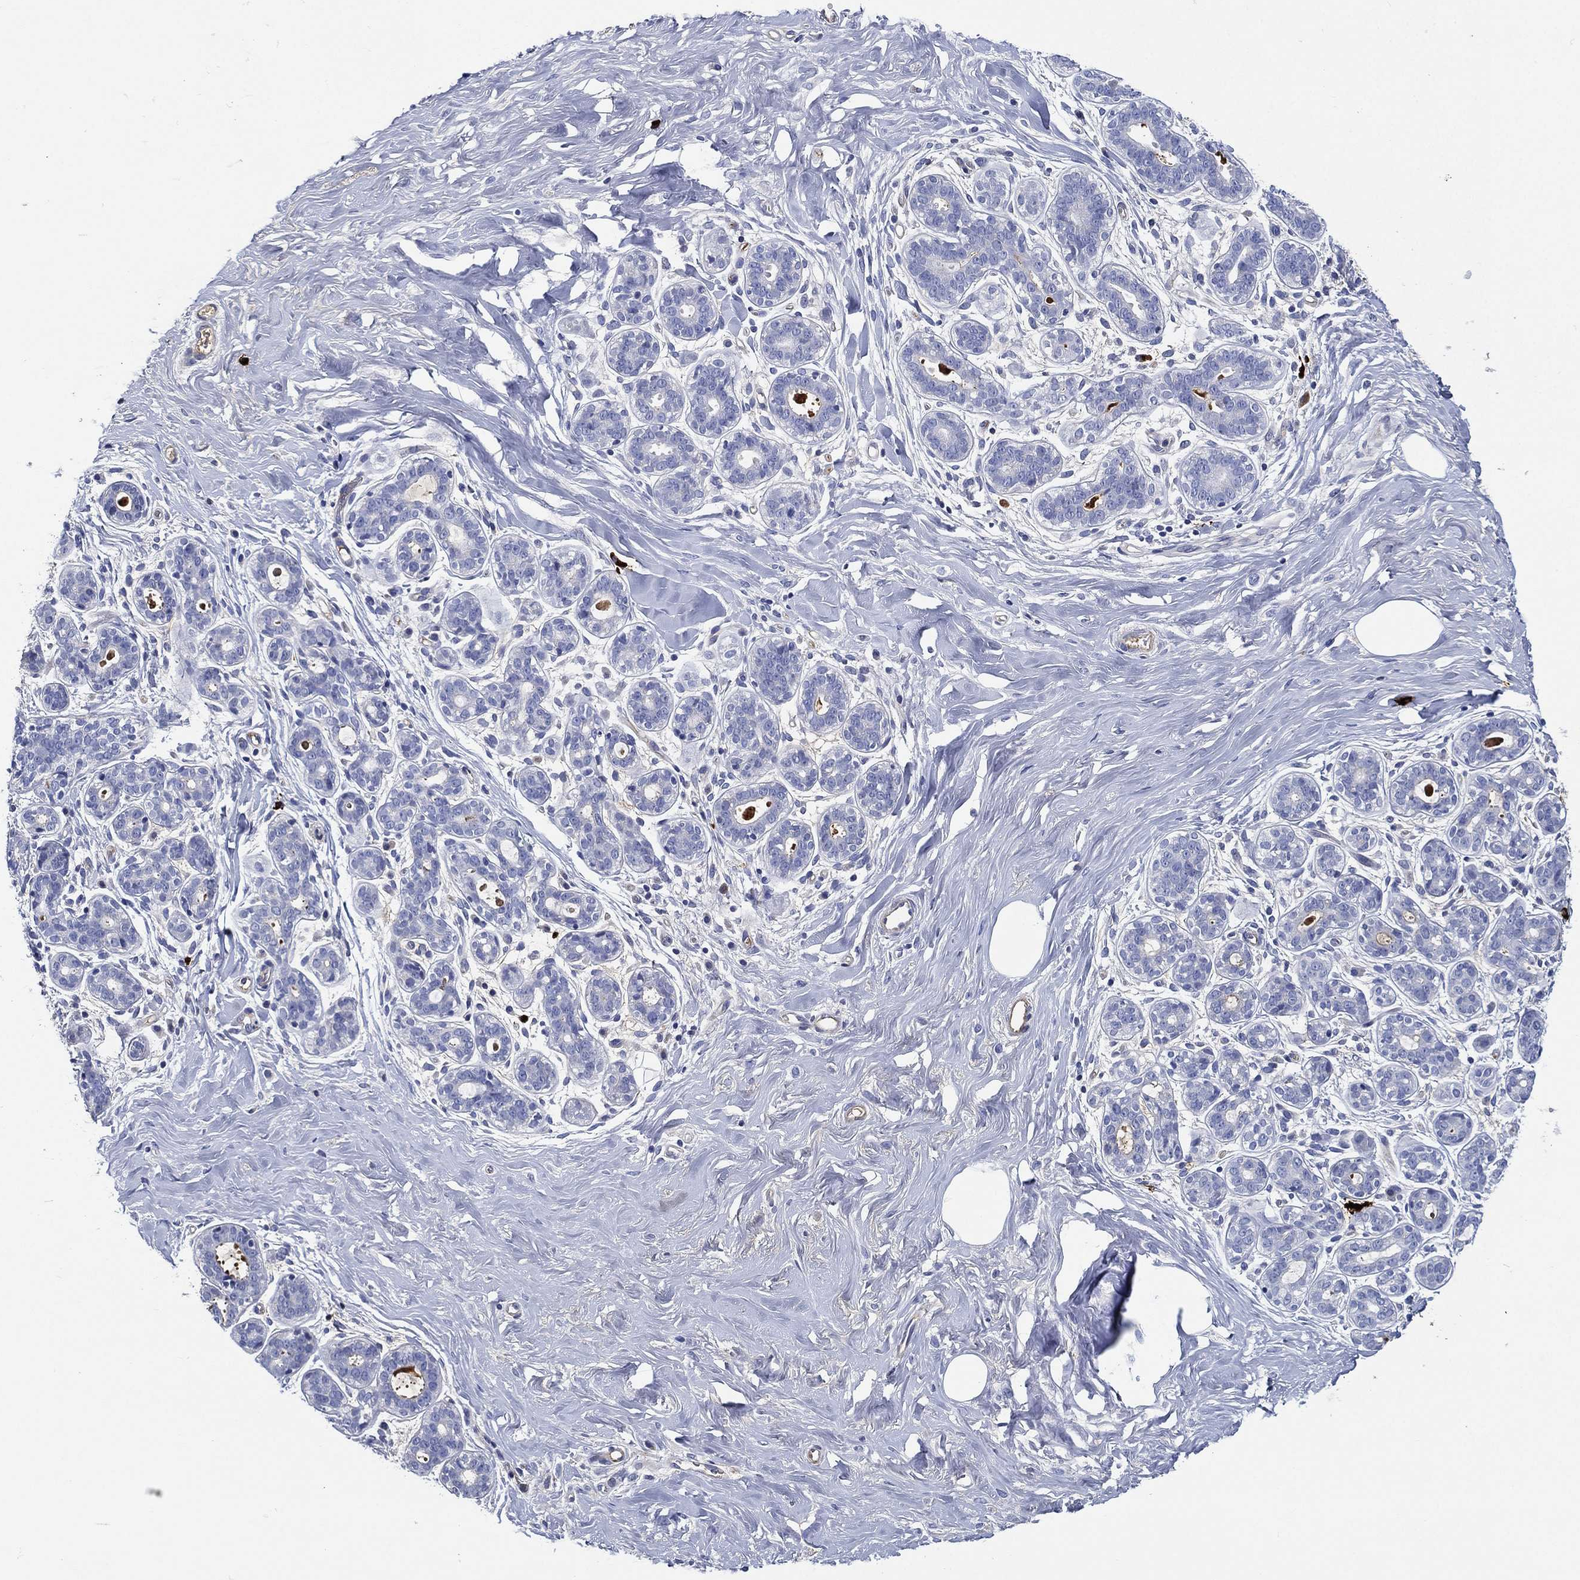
{"staining": {"intensity": "negative", "quantity": "none", "location": "none"}, "tissue": "breast", "cell_type": "Adipocytes", "image_type": "normal", "snomed": [{"axis": "morphology", "description": "Normal tissue, NOS"}, {"axis": "topography", "description": "Breast"}], "caption": "Photomicrograph shows no protein staining in adipocytes of unremarkable breast. (DAB (3,3'-diaminobenzidine) IHC, high magnification).", "gene": "TMPRSS11D", "patient": {"sex": "female", "age": 43}}